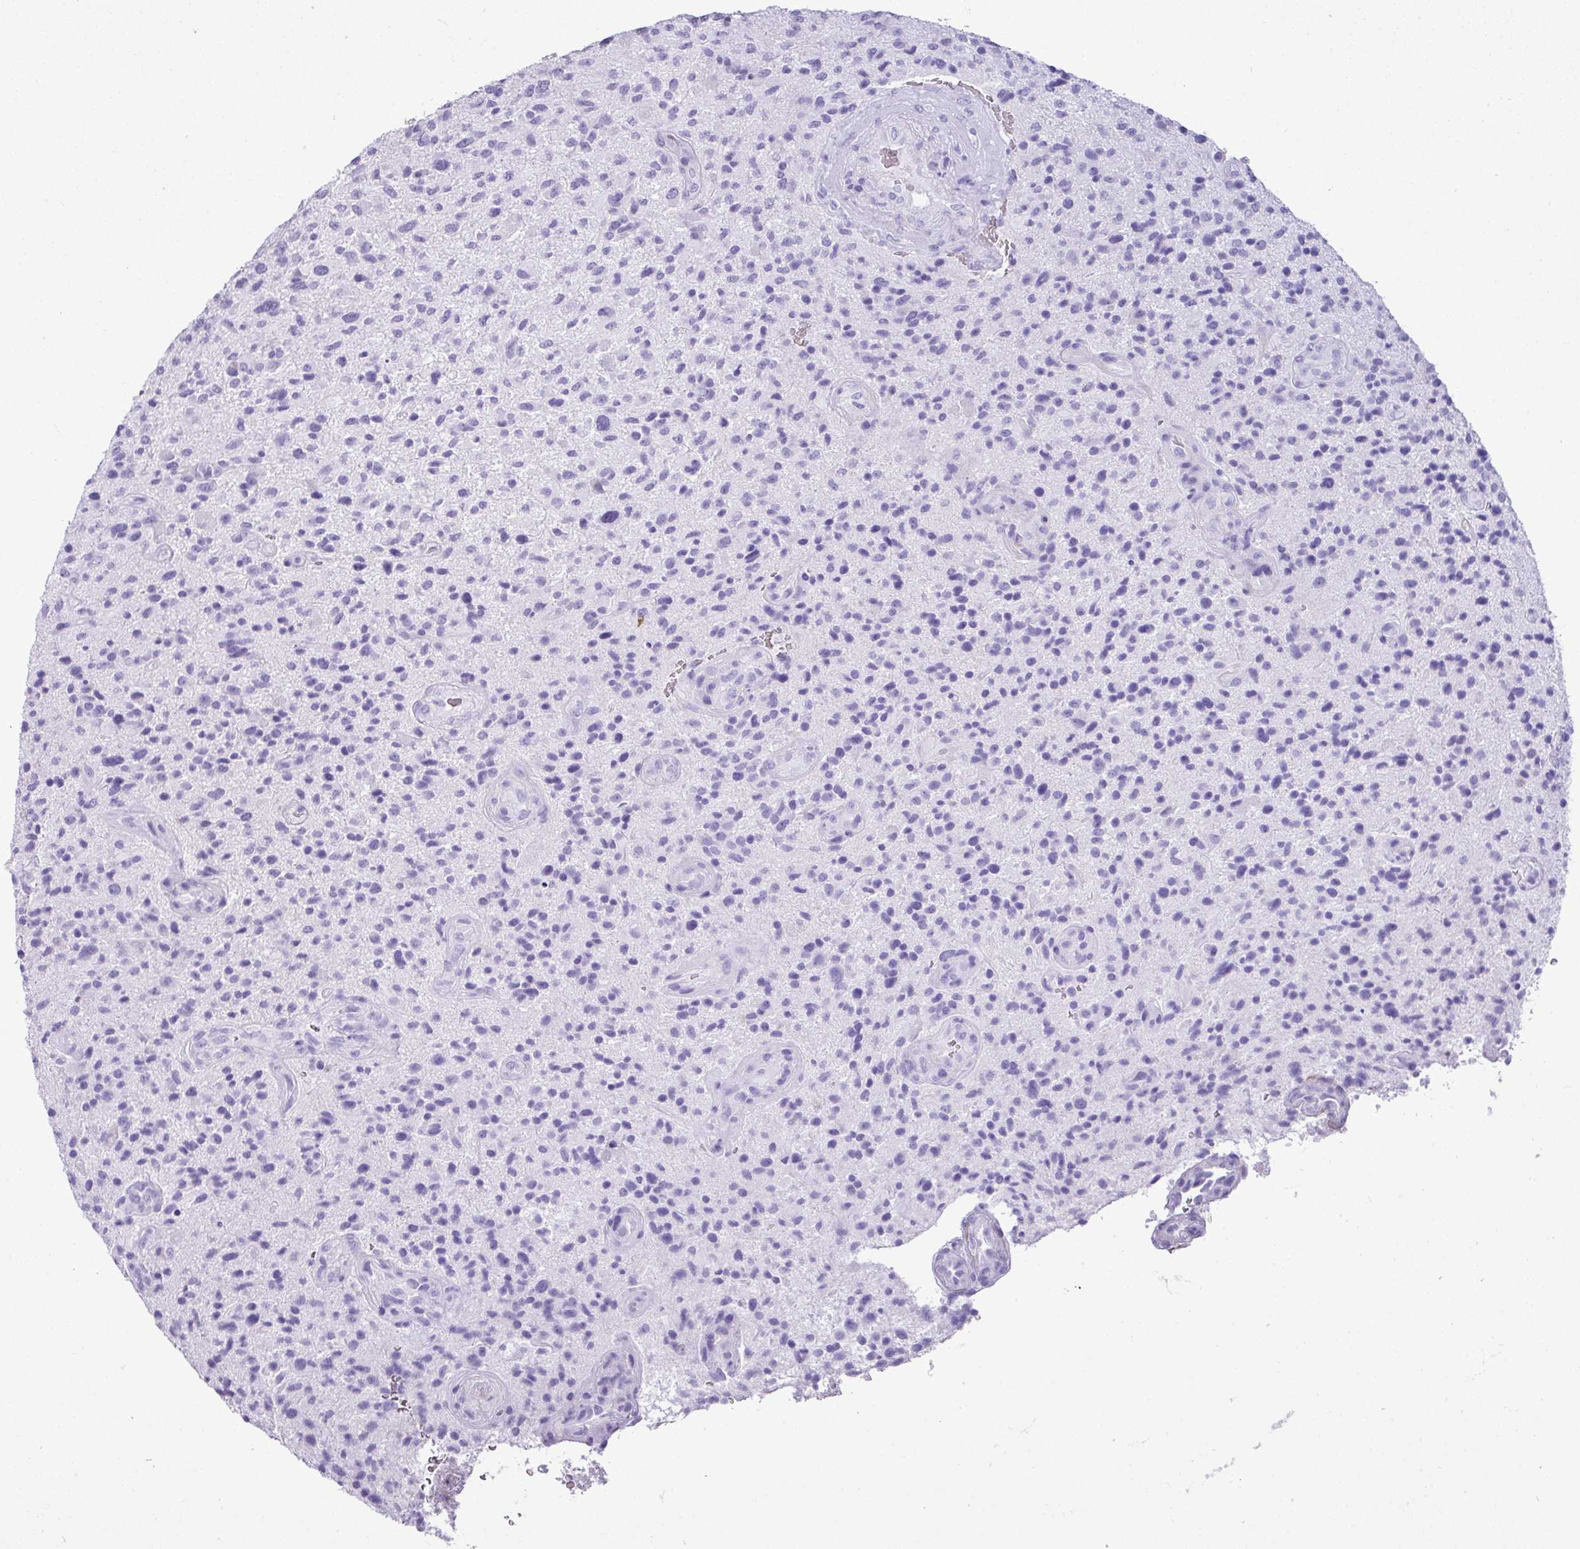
{"staining": {"intensity": "negative", "quantity": "none", "location": "none"}, "tissue": "glioma", "cell_type": "Tumor cells", "image_type": "cancer", "snomed": [{"axis": "morphology", "description": "Glioma, malignant, High grade"}, {"axis": "topography", "description": "Brain"}], "caption": "Glioma was stained to show a protein in brown. There is no significant expression in tumor cells.", "gene": "ZSCAN5A", "patient": {"sex": "male", "age": 47}}